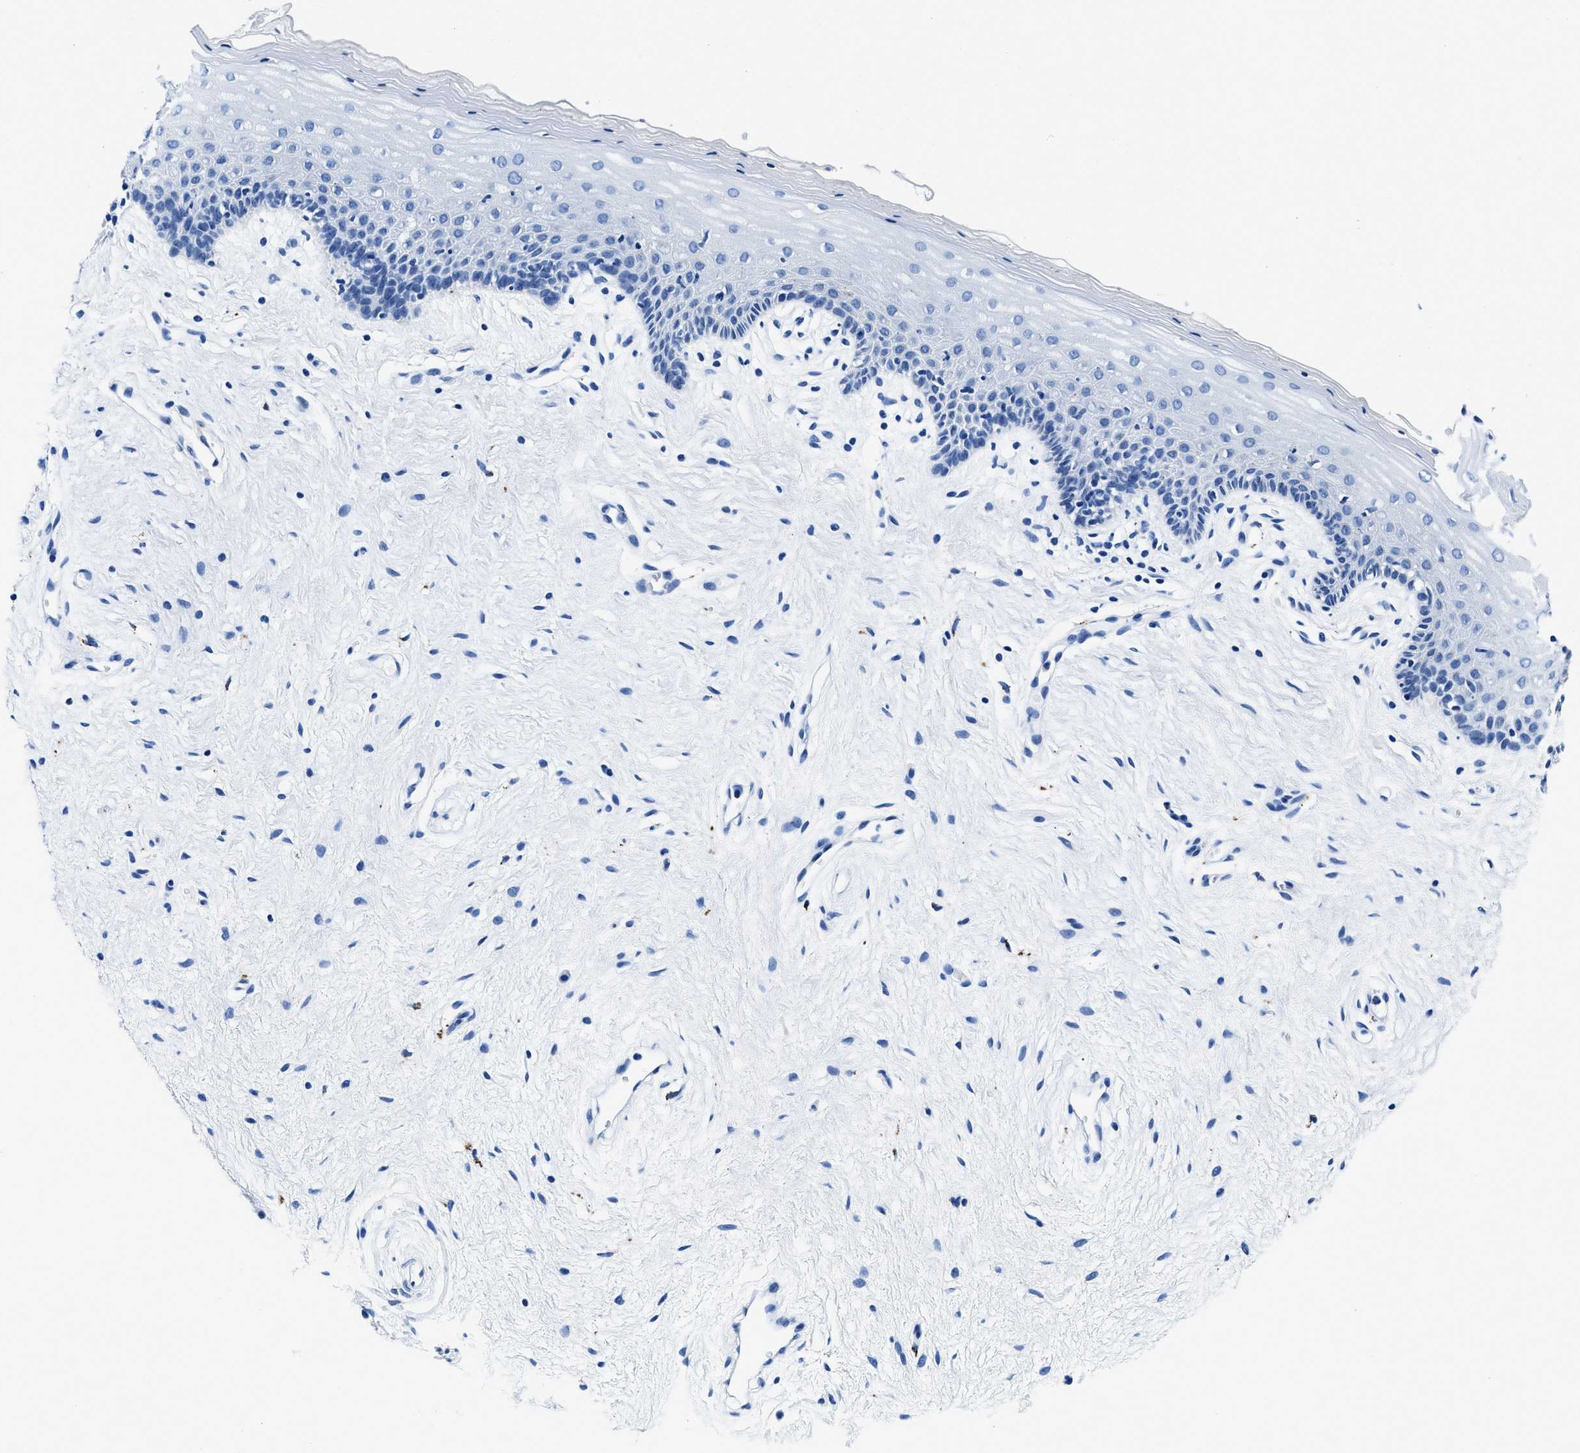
{"staining": {"intensity": "negative", "quantity": "none", "location": "none"}, "tissue": "vagina", "cell_type": "Squamous epithelial cells", "image_type": "normal", "snomed": [{"axis": "morphology", "description": "Normal tissue, NOS"}, {"axis": "topography", "description": "Vagina"}], "caption": "This photomicrograph is of benign vagina stained with immunohistochemistry (IHC) to label a protein in brown with the nuclei are counter-stained blue. There is no staining in squamous epithelial cells.", "gene": "OR14K1", "patient": {"sex": "female", "age": 44}}